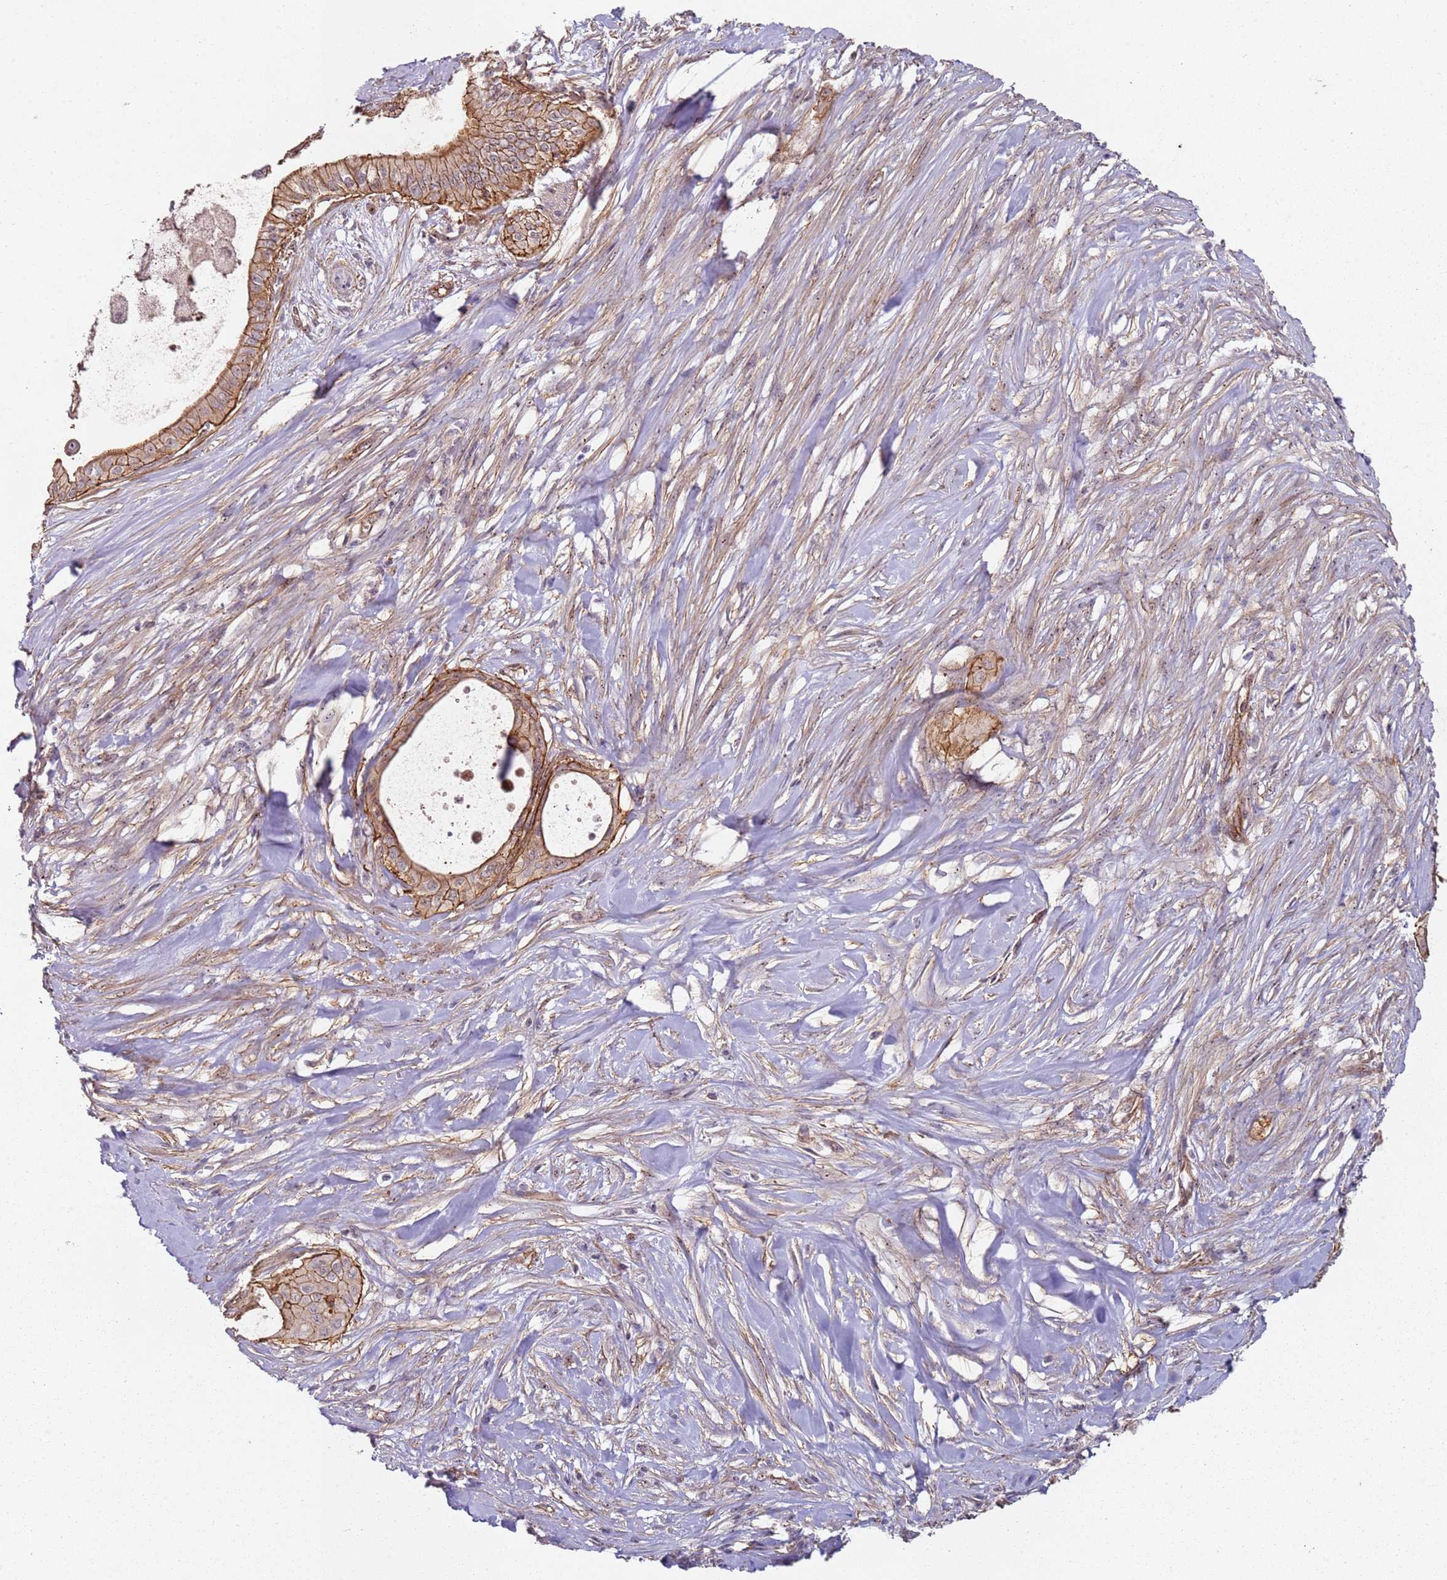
{"staining": {"intensity": "moderate", "quantity": ">75%", "location": "cytoplasmic/membranous"}, "tissue": "pancreatic cancer", "cell_type": "Tumor cells", "image_type": "cancer", "snomed": [{"axis": "morphology", "description": "Adenocarcinoma, NOS"}, {"axis": "topography", "description": "Pancreas"}], "caption": "DAB (3,3'-diaminobenzidine) immunohistochemical staining of pancreatic cancer (adenocarcinoma) exhibits moderate cytoplasmic/membranous protein expression in about >75% of tumor cells.", "gene": "C2CD4B", "patient": {"sex": "male", "age": 78}}